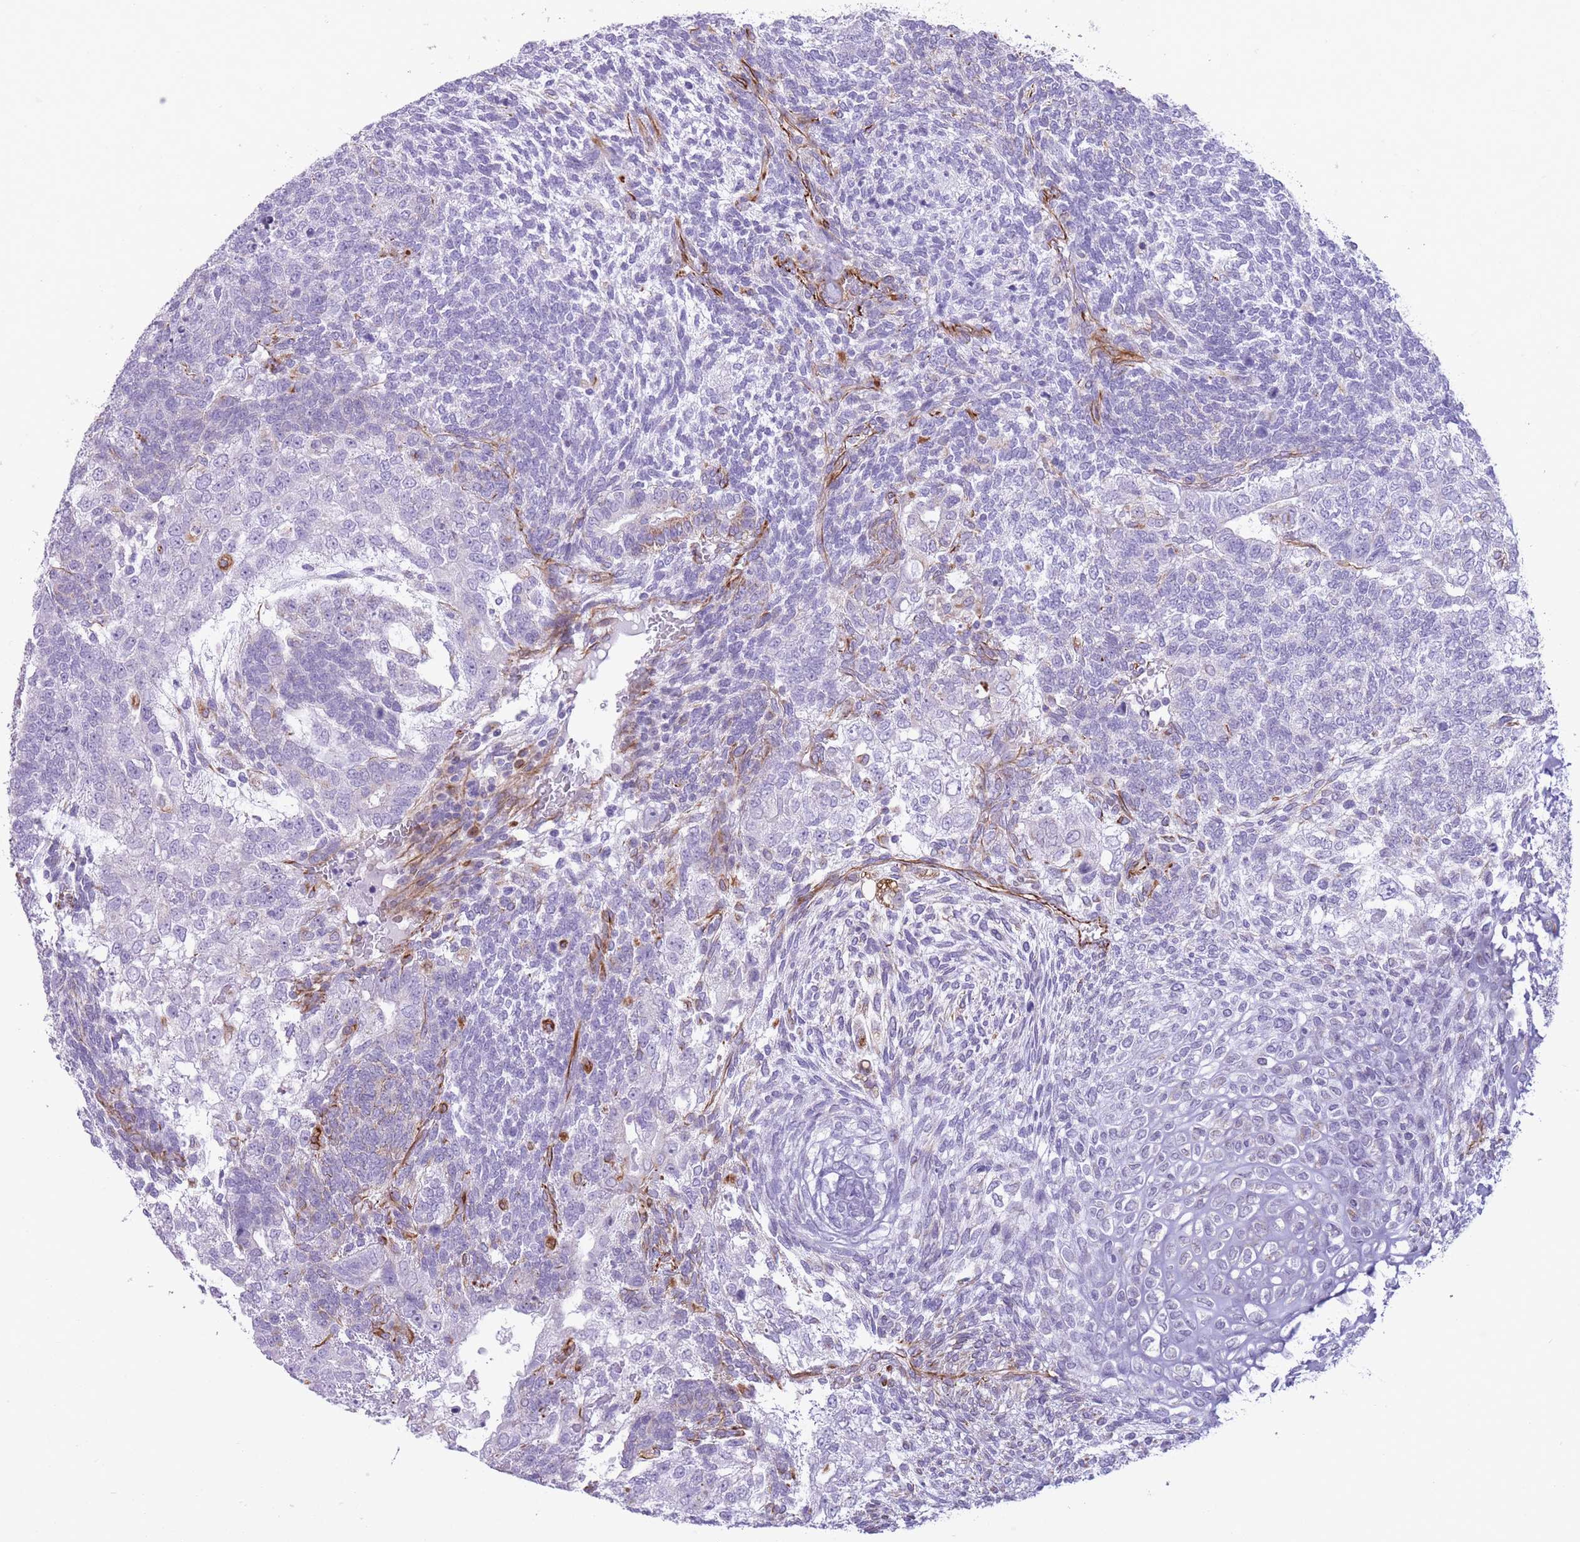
{"staining": {"intensity": "negative", "quantity": "none", "location": "none"}, "tissue": "testis cancer", "cell_type": "Tumor cells", "image_type": "cancer", "snomed": [{"axis": "morphology", "description": "Carcinoma, Embryonal, NOS"}, {"axis": "topography", "description": "Testis"}], "caption": "Testis cancer was stained to show a protein in brown. There is no significant staining in tumor cells.", "gene": "PTCD1", "patient": {"sex": "male", "age": 23}}